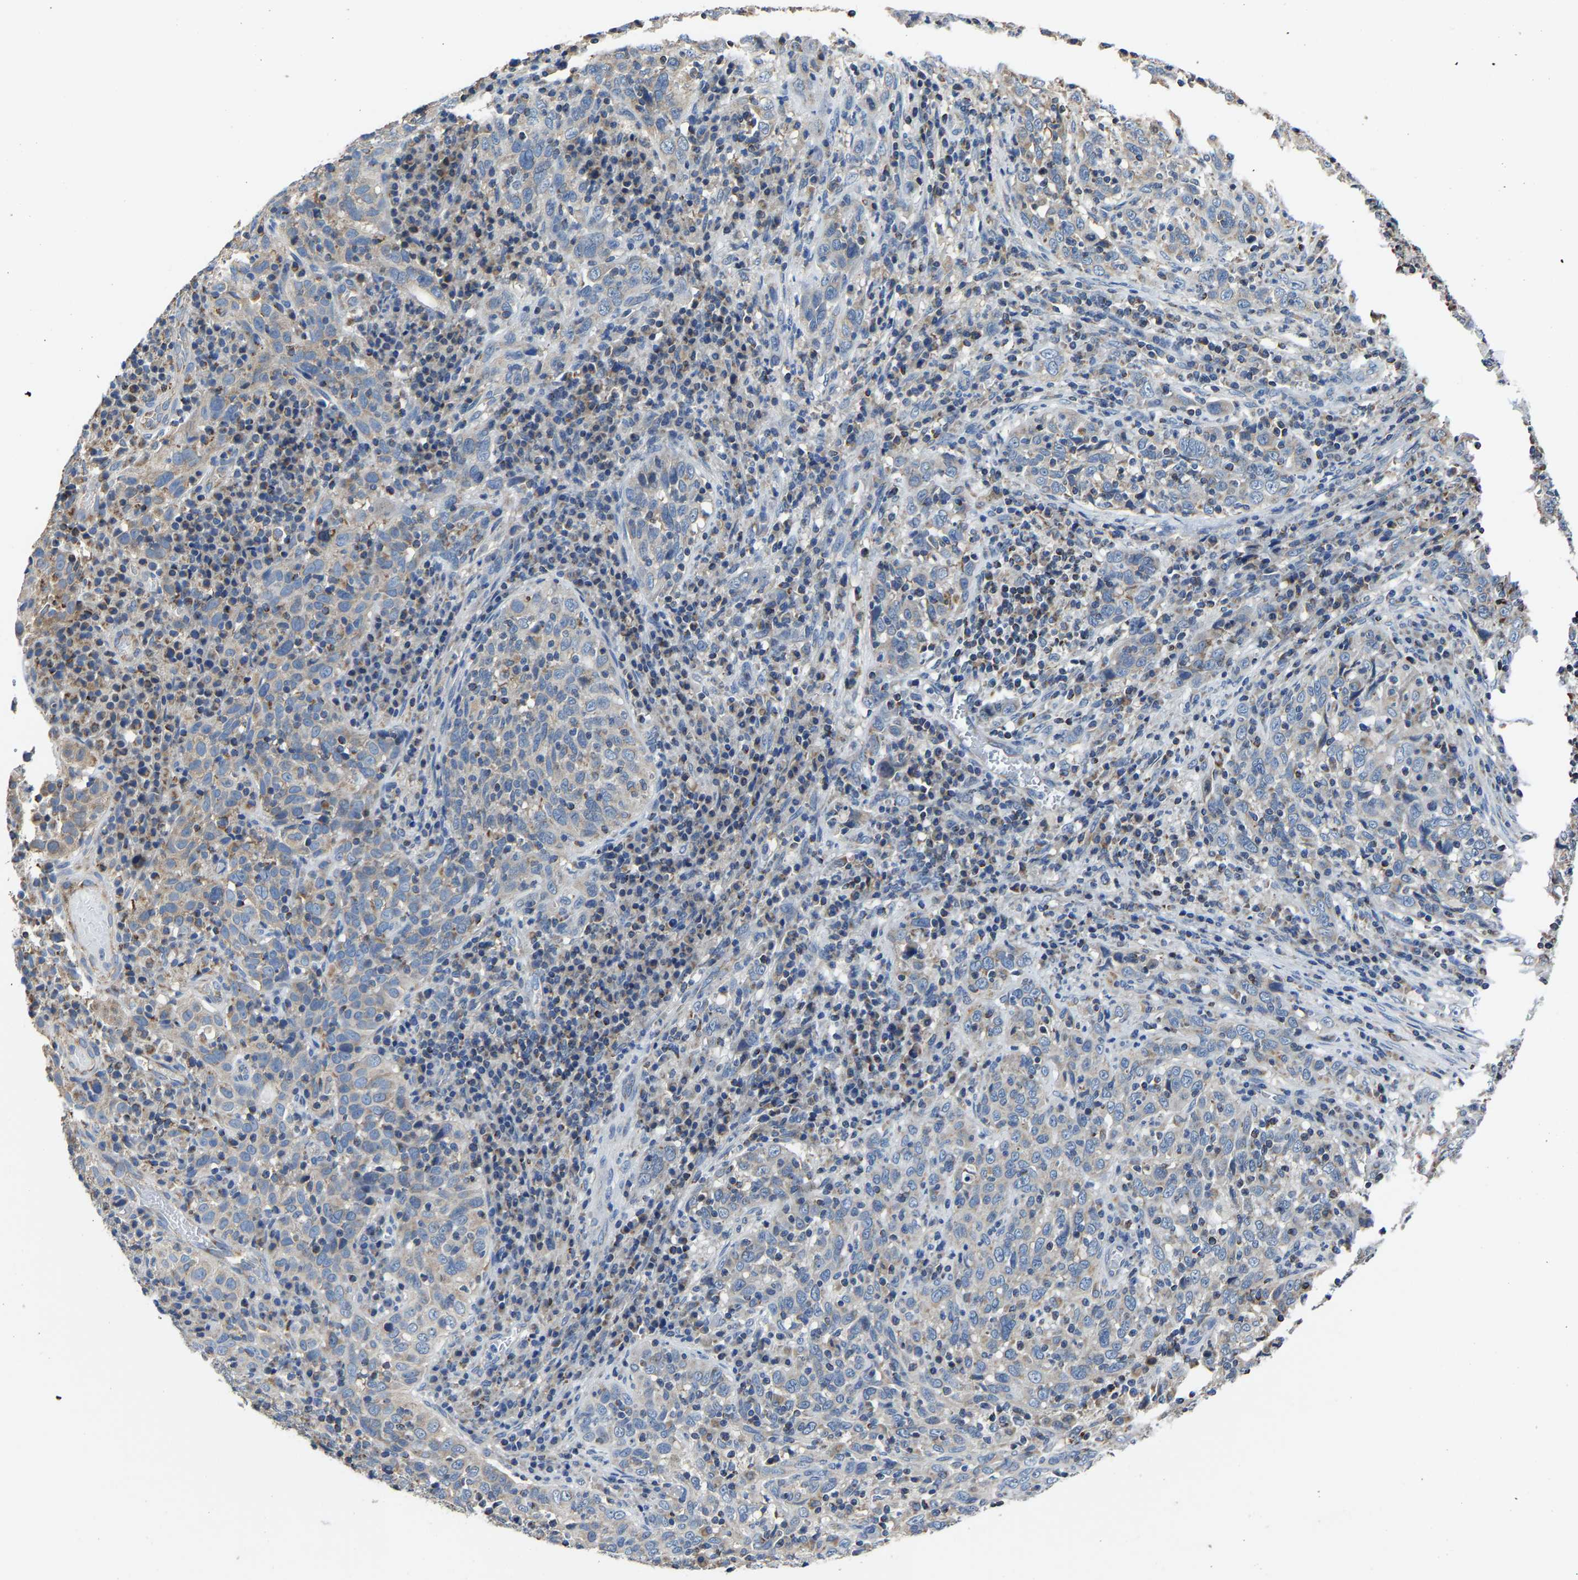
{"staining": {"intensity": "weak", "quantity": "<25%", "location": "cytoplasmic/membranous"}, "tissue": "cervical cancer", "cell_type": "Tumor cells", "image_type": "cancer", "snomed": [{"axis": "morphology", "description": "Squamous cell carcinoma, NOS"}, {"axis": "topography", "description": "Cervix"}], "caption": "A high-resolution micrograph shows immunohistochemistry (IHC) staining of cervical cancer (squamous cell carcinoma), which displays no significant positivity in tumor cells.", "gene": "AGK", "patient": {"sex": "female", "age": 46}}